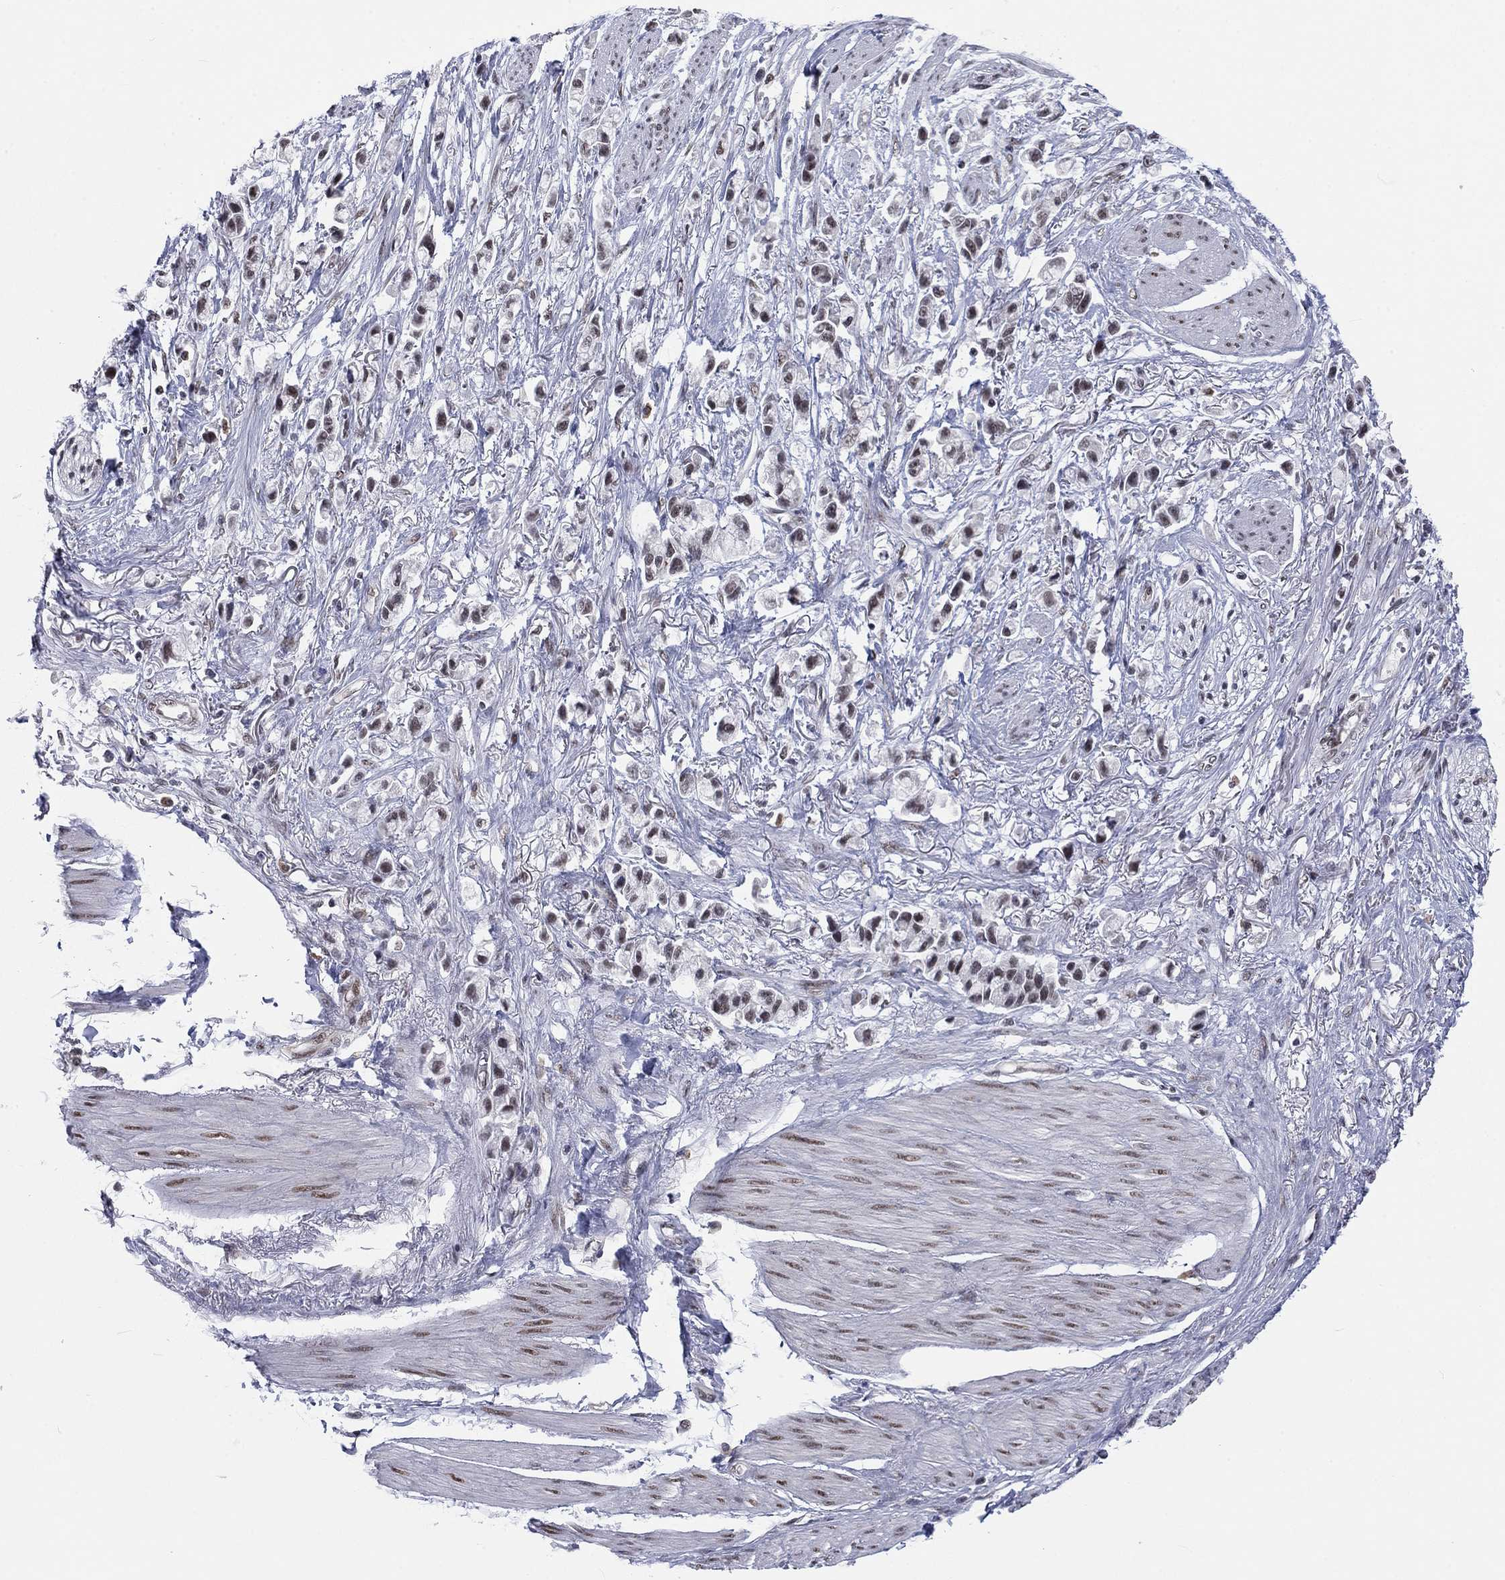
{"staining": {"intensity": "negative", "quantity": "none", "location": "none"}, "tissue": "stomach cancer", "cell_type": "Tumor cells", "image_type": "cancer", "snomed": [{"axis": "morphology", "description": "Adenocarcinoma, NOS"}, {"axis": "topography", "description": "Stomach"}], "caption": "A micrograph of stomach cancer stained for a protein shows no brown staining in tumor cells.", "gene": "FYTTD1", "patient": {"sex": "female", "age": 81}}